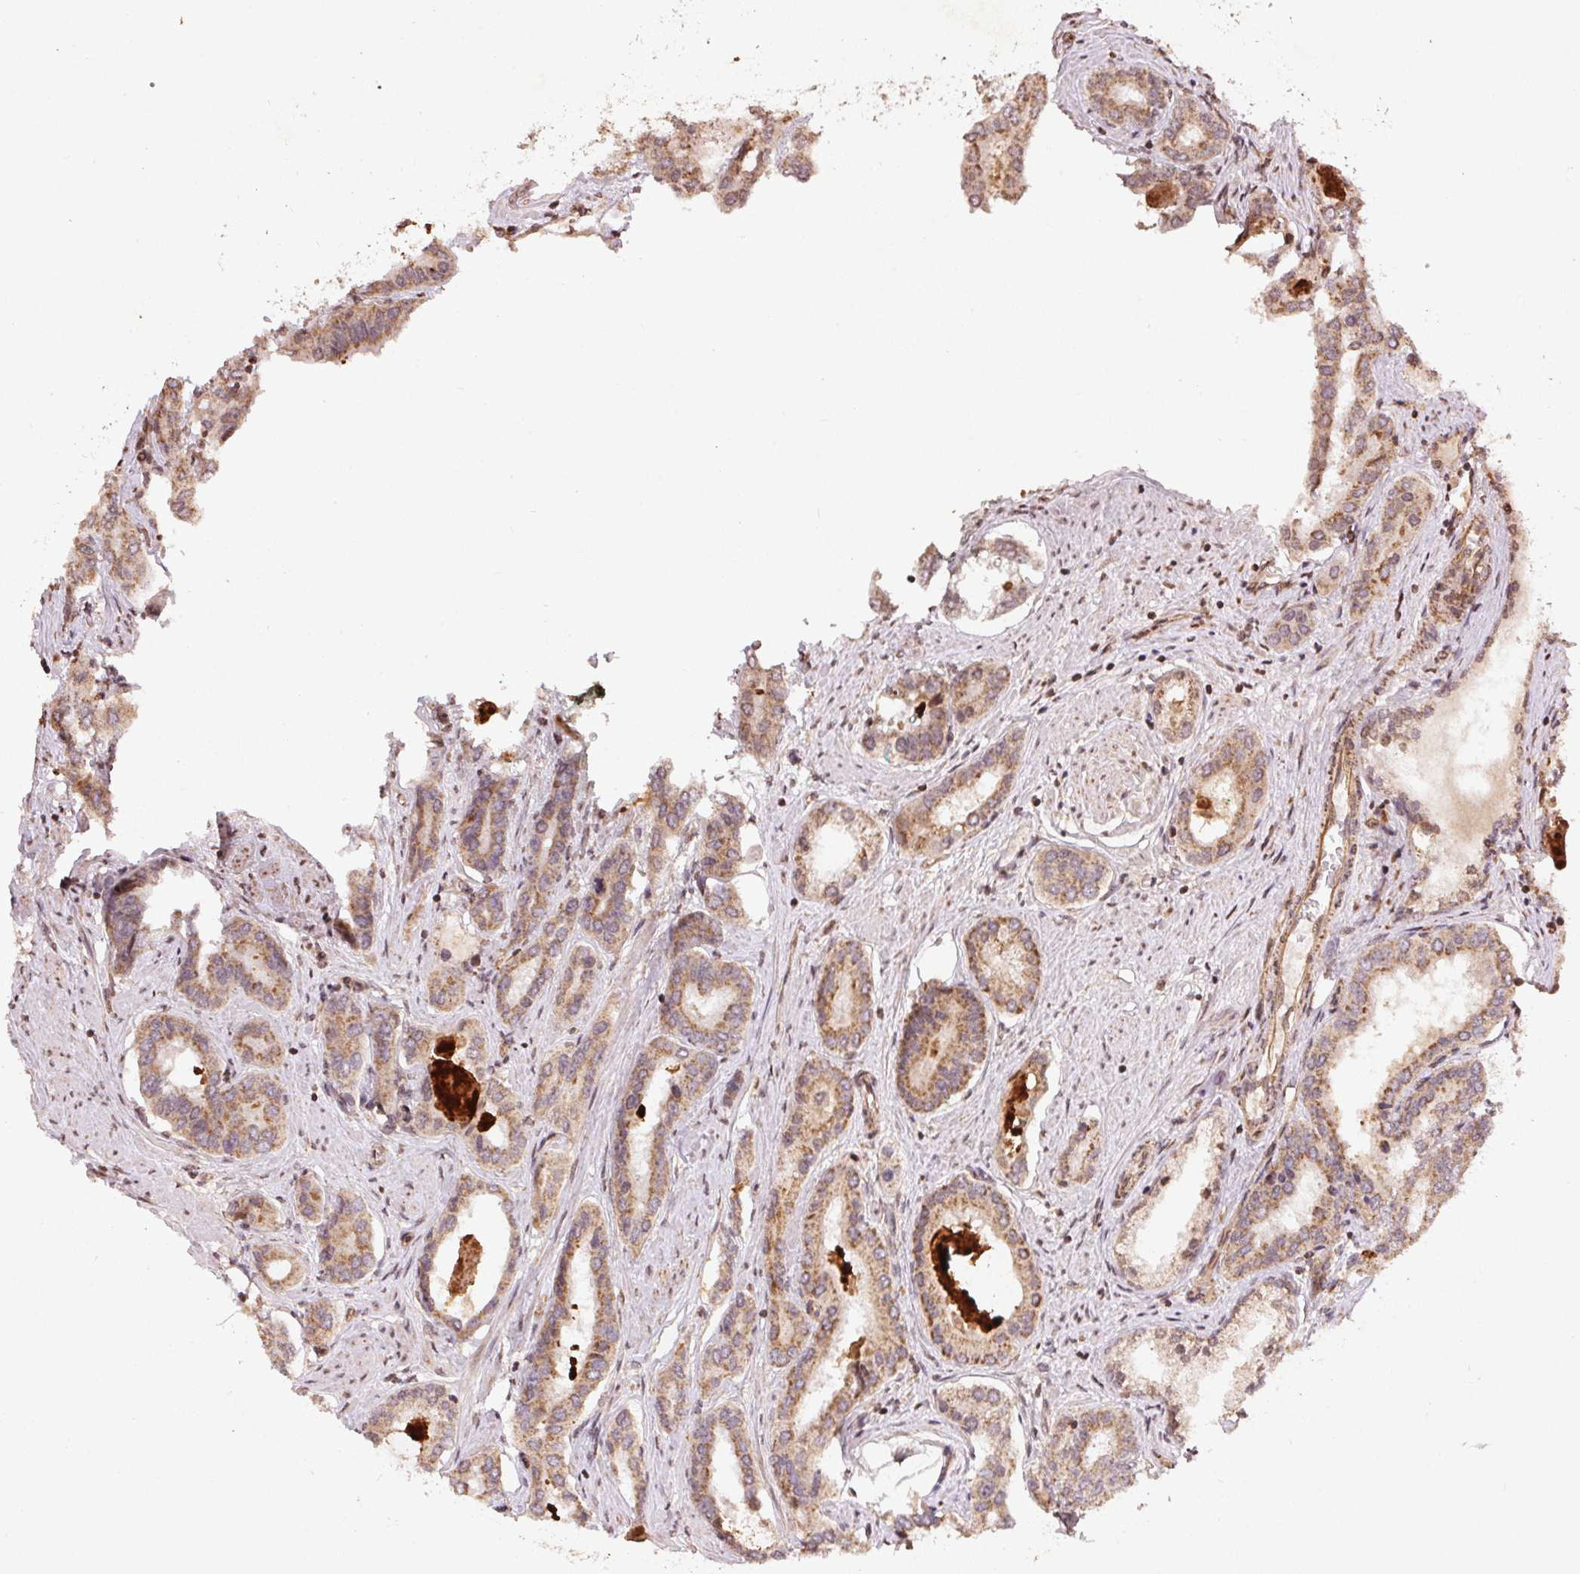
{"staining": {"intensity": "moderate", "quantity": ">75%", "location": "cytoplasmic/membranous"}, "tissue": "prostate cancer", "cell_type": "Tumor cells", "image_type": "cancer", "snomed": [{"axis": "morphology", "description": "Adenocarcinoma, High grade"}, {"axis": "topography", "description": "Prostate"}], "caption": "Prostate adenocarcinoma (high-grade) tissue shows moderate cytoplasmic/membranous staining in about >75% of tumor cells, visualized by immunohistochemistry. Immunohistochemistry stains the protein in brown and the nuclei are stained blue.", "gene": "SPRED2", "patient": {"sex": "male", "age": 63}}